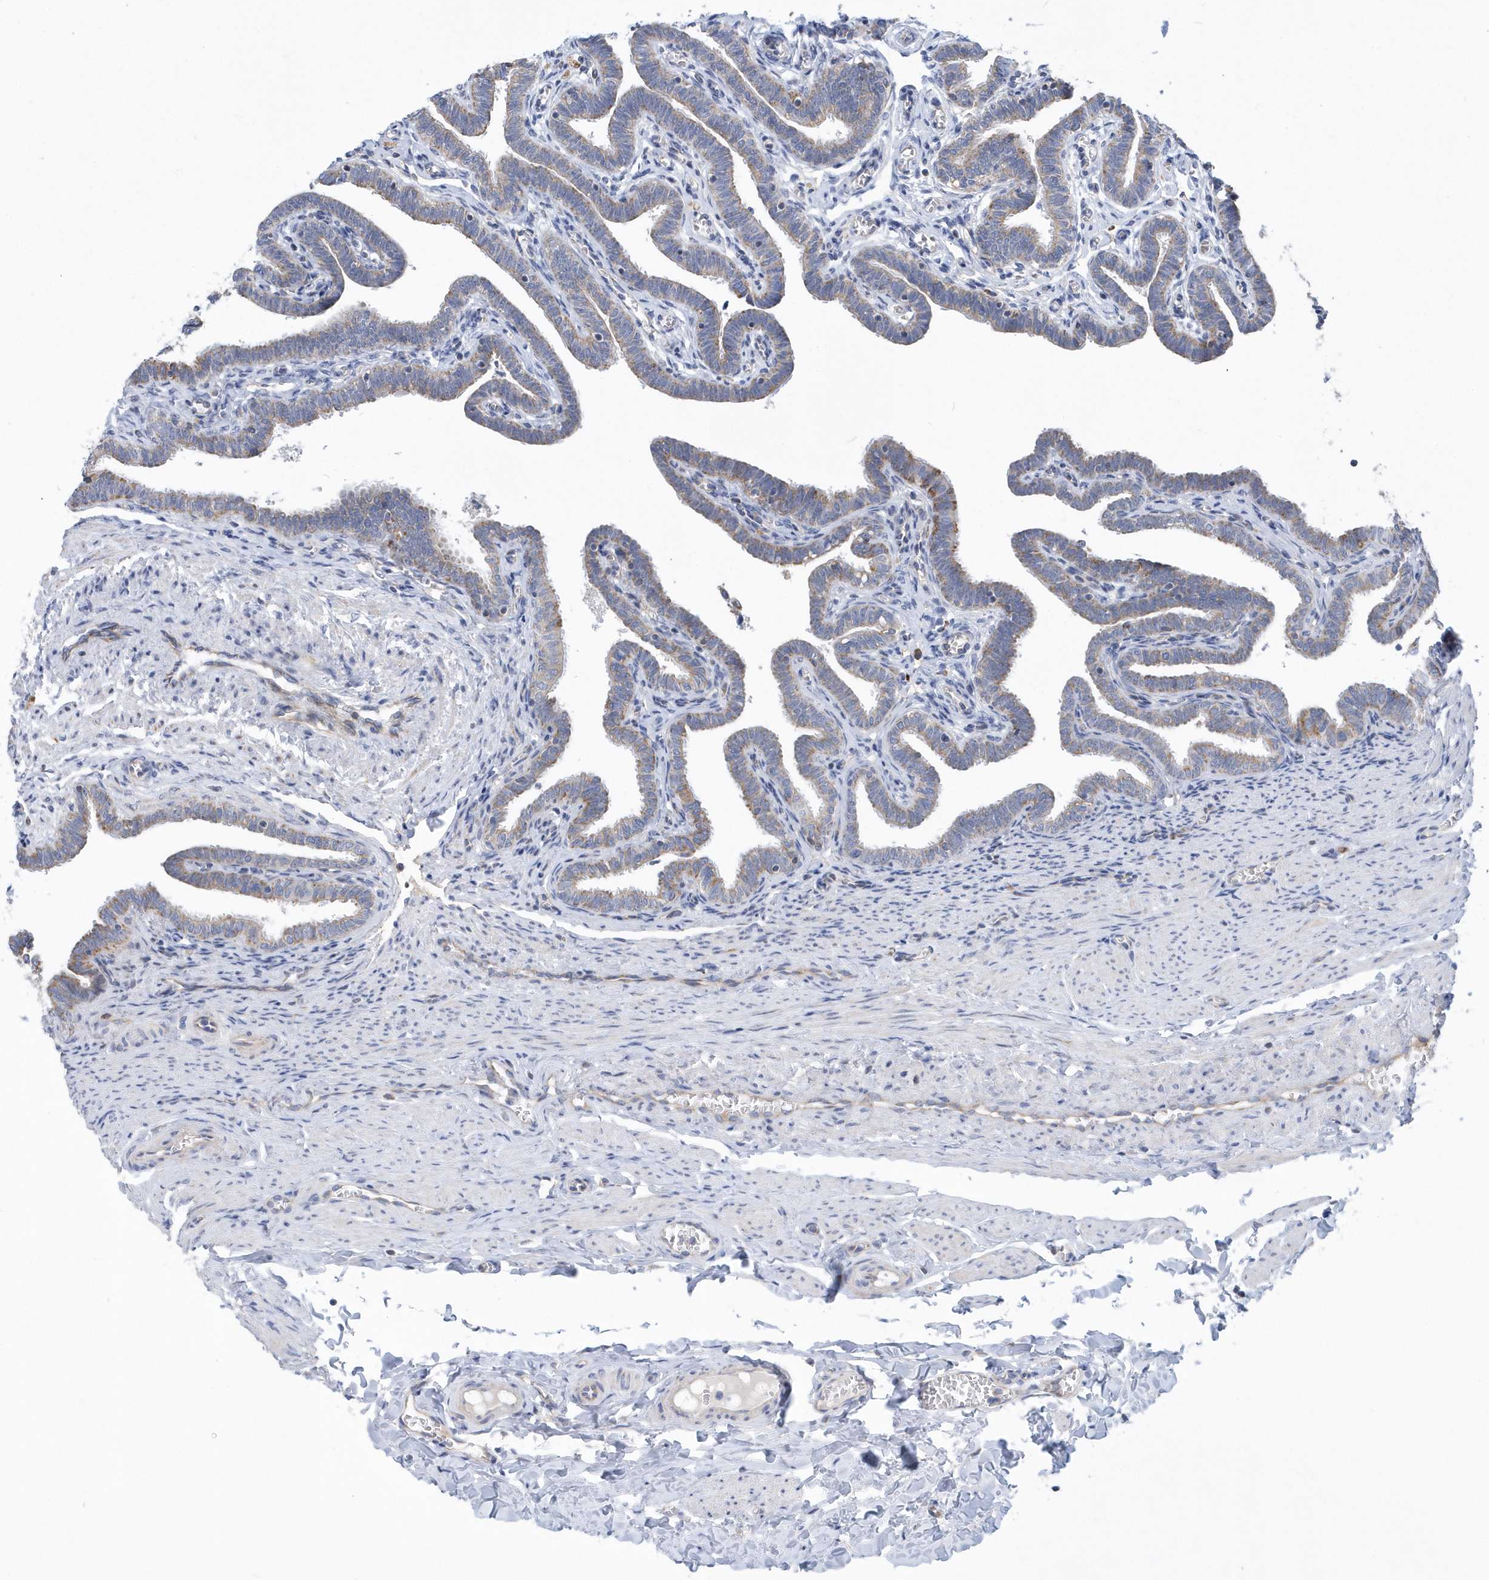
{"staining": {"intensity": "weak", "quantity": "25%-75%", "location": "cytoplasmic/membranous"}, "tissue": "fallopian tube", "cell_type": "Glandular cells", "image_type": "normal", "snomed": [{"axis": "morphology", "description": "Normal tissue, NOS"}, {"axis": "topography", "description": "Fallopian tube"}], "caption": "Immunohistochemical staining of benign fallopian tube reveals low levels of weak cytoplasmic/membranous positivity in about 25%-75% of glandular cells. (IHC, brightfield microscopy, high magnification).", "gene": "VWA5B2", "patient": {"sex": "female", "age": 36}}